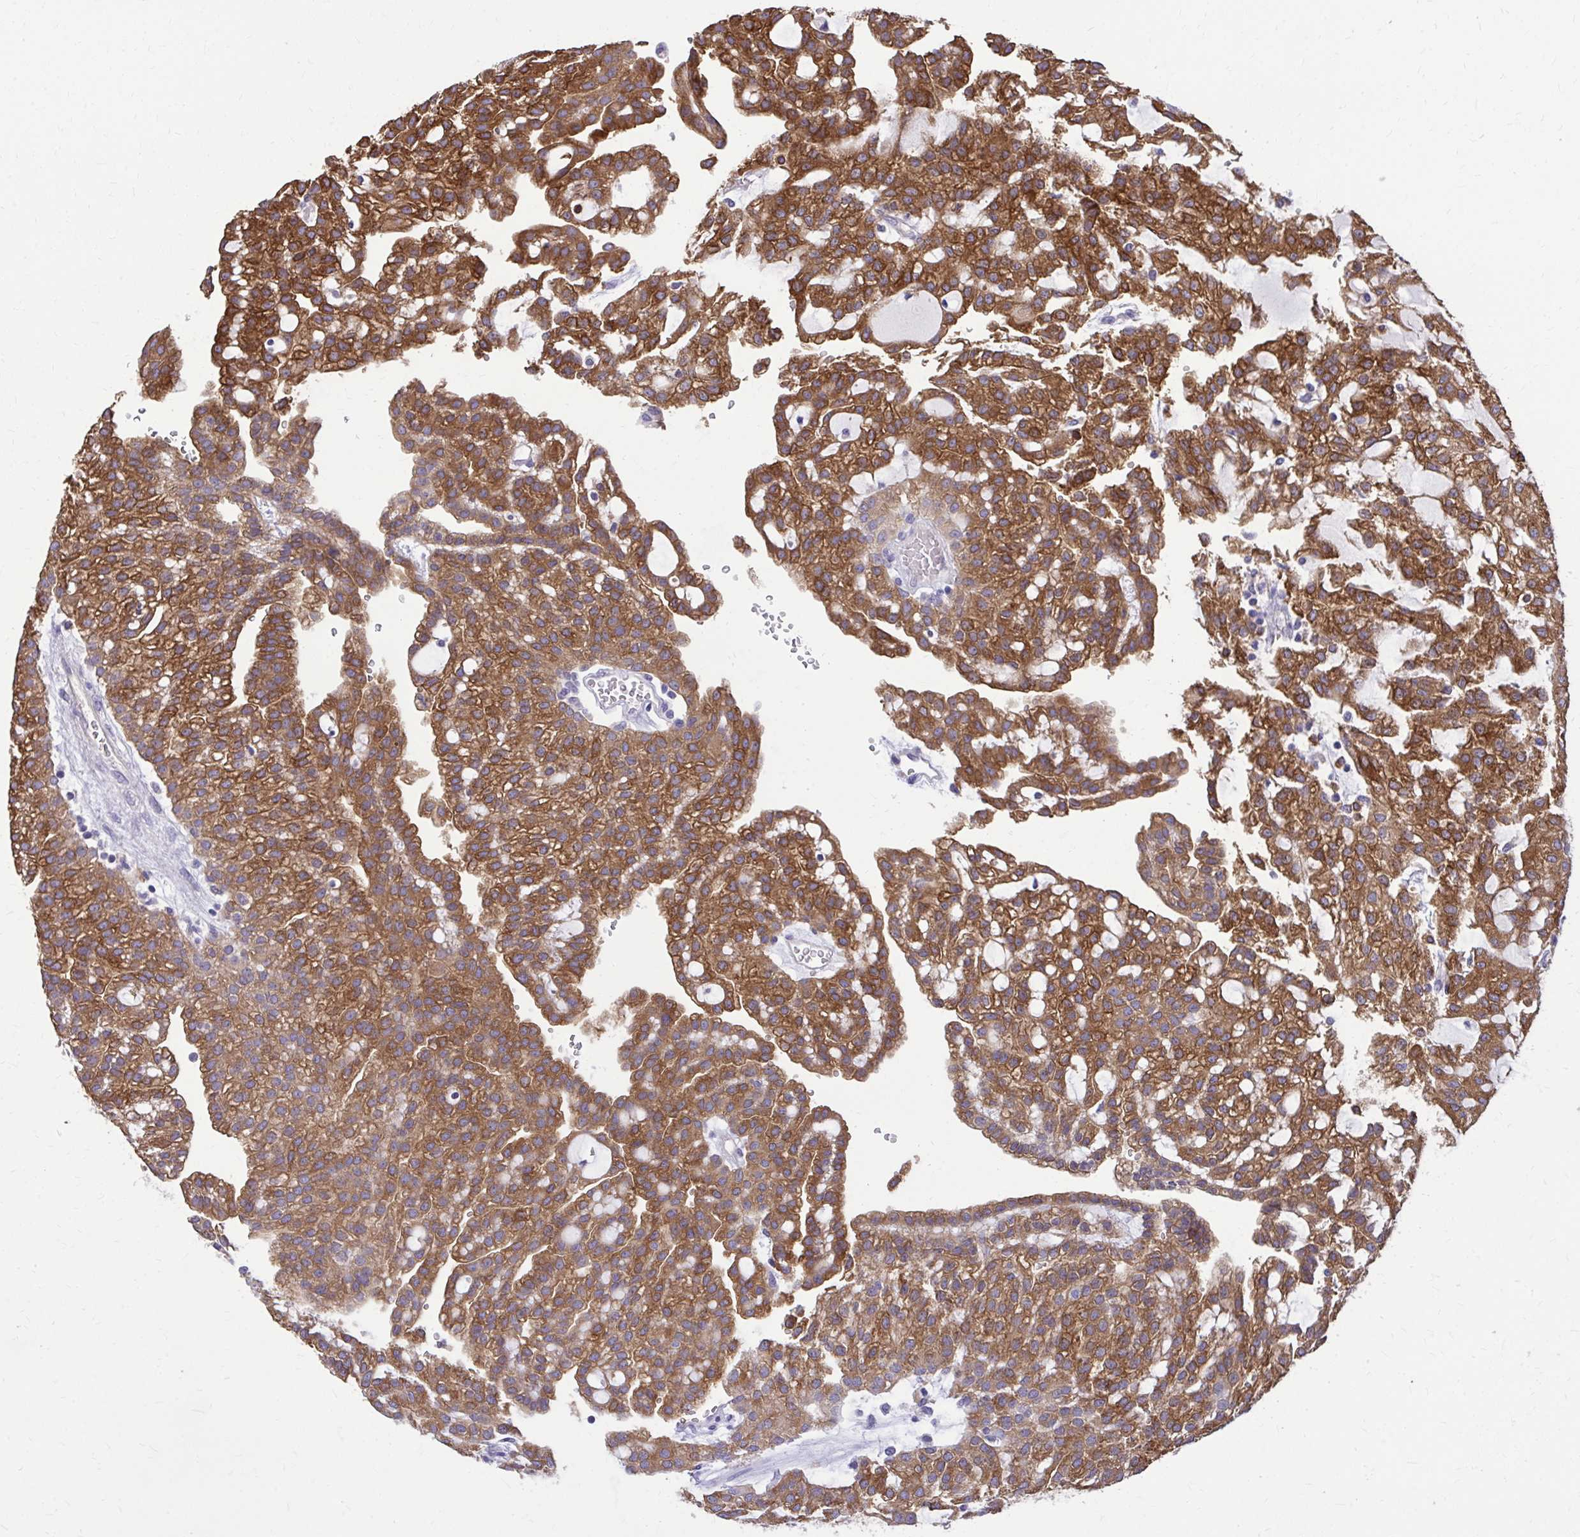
{"staining": {"intensity": "strong", "quantity": ">75%", "location": "cytoplasmic/membranous"}, "tissue": "renal cancer", "cell_type": "Tumor cells", "image_type": "cancer", "snomed": [{"axis": "morphology", "description": "Adenocarcinoma, NOS"}, {"axis": "topography", "description": "Kidney"}], "caption": "This is a micrograph of immunohistochemistry (IHC) staining of renal adenocarcinoma, which shows strong positivity in the cytoplasmic/membranous of tumor cells.", "gene": "EPB41L1", "patient": {"sex": "male", "age": 63}}